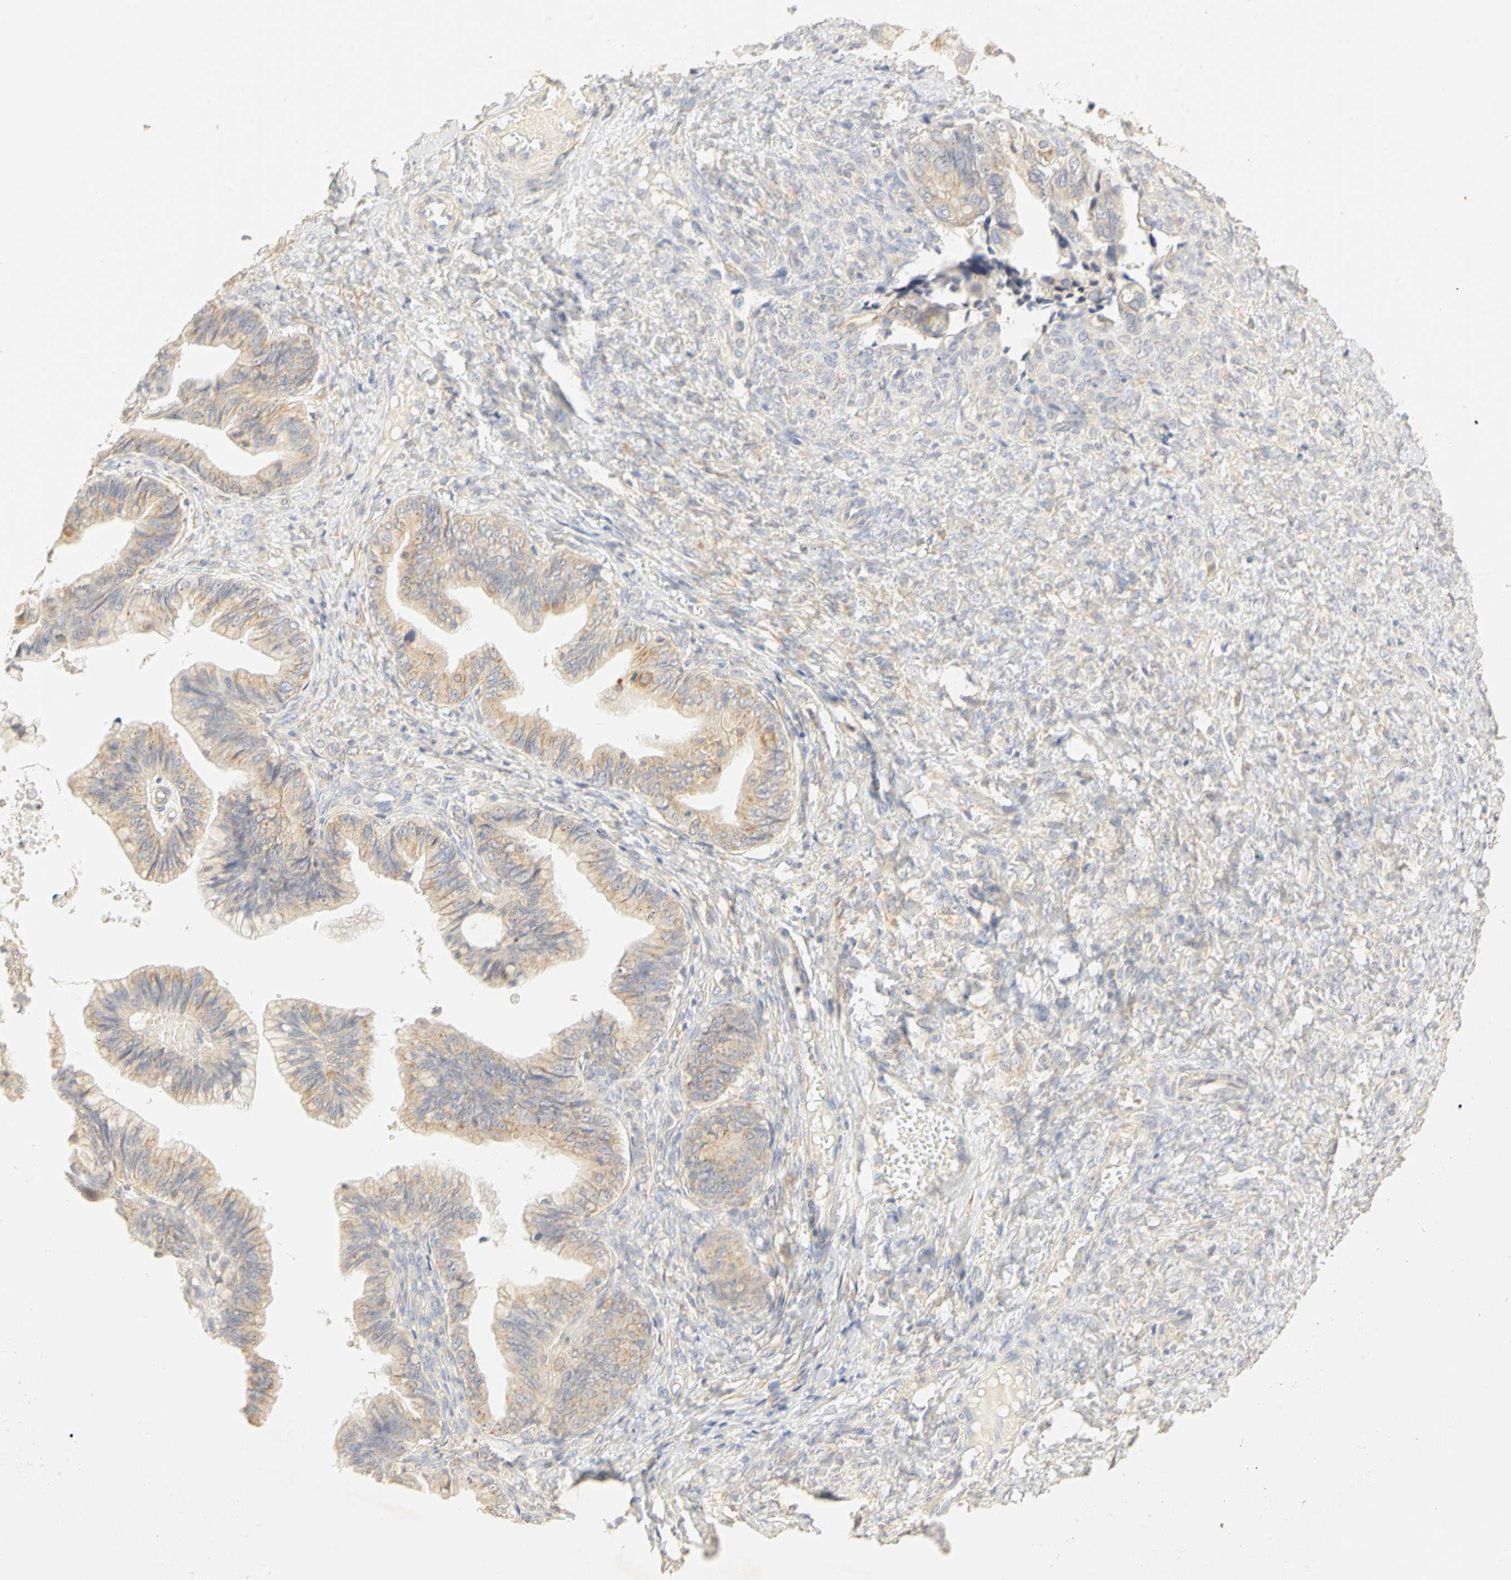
{"staining": {"intensity": "weak", "quantity": ">75%", "location": "cytoplasmic/membranous"}, "tissue": "ovarian cancer", "cell_type": "Tumor cells", "image_type": "cancer", "snomed": [{"axis": "morphology", "description": "Cystadenocarcinoma, mucinous, NOS"}, {"axis": "topography", "description": "Ovary"}], "caption": "Ovarian mucinous cystadenocarcinoma stained with a protein marker exhibits weak staining in tumor cells.", "gene": "GNRH2", "patient": {"sex": "female", "age": 36}}